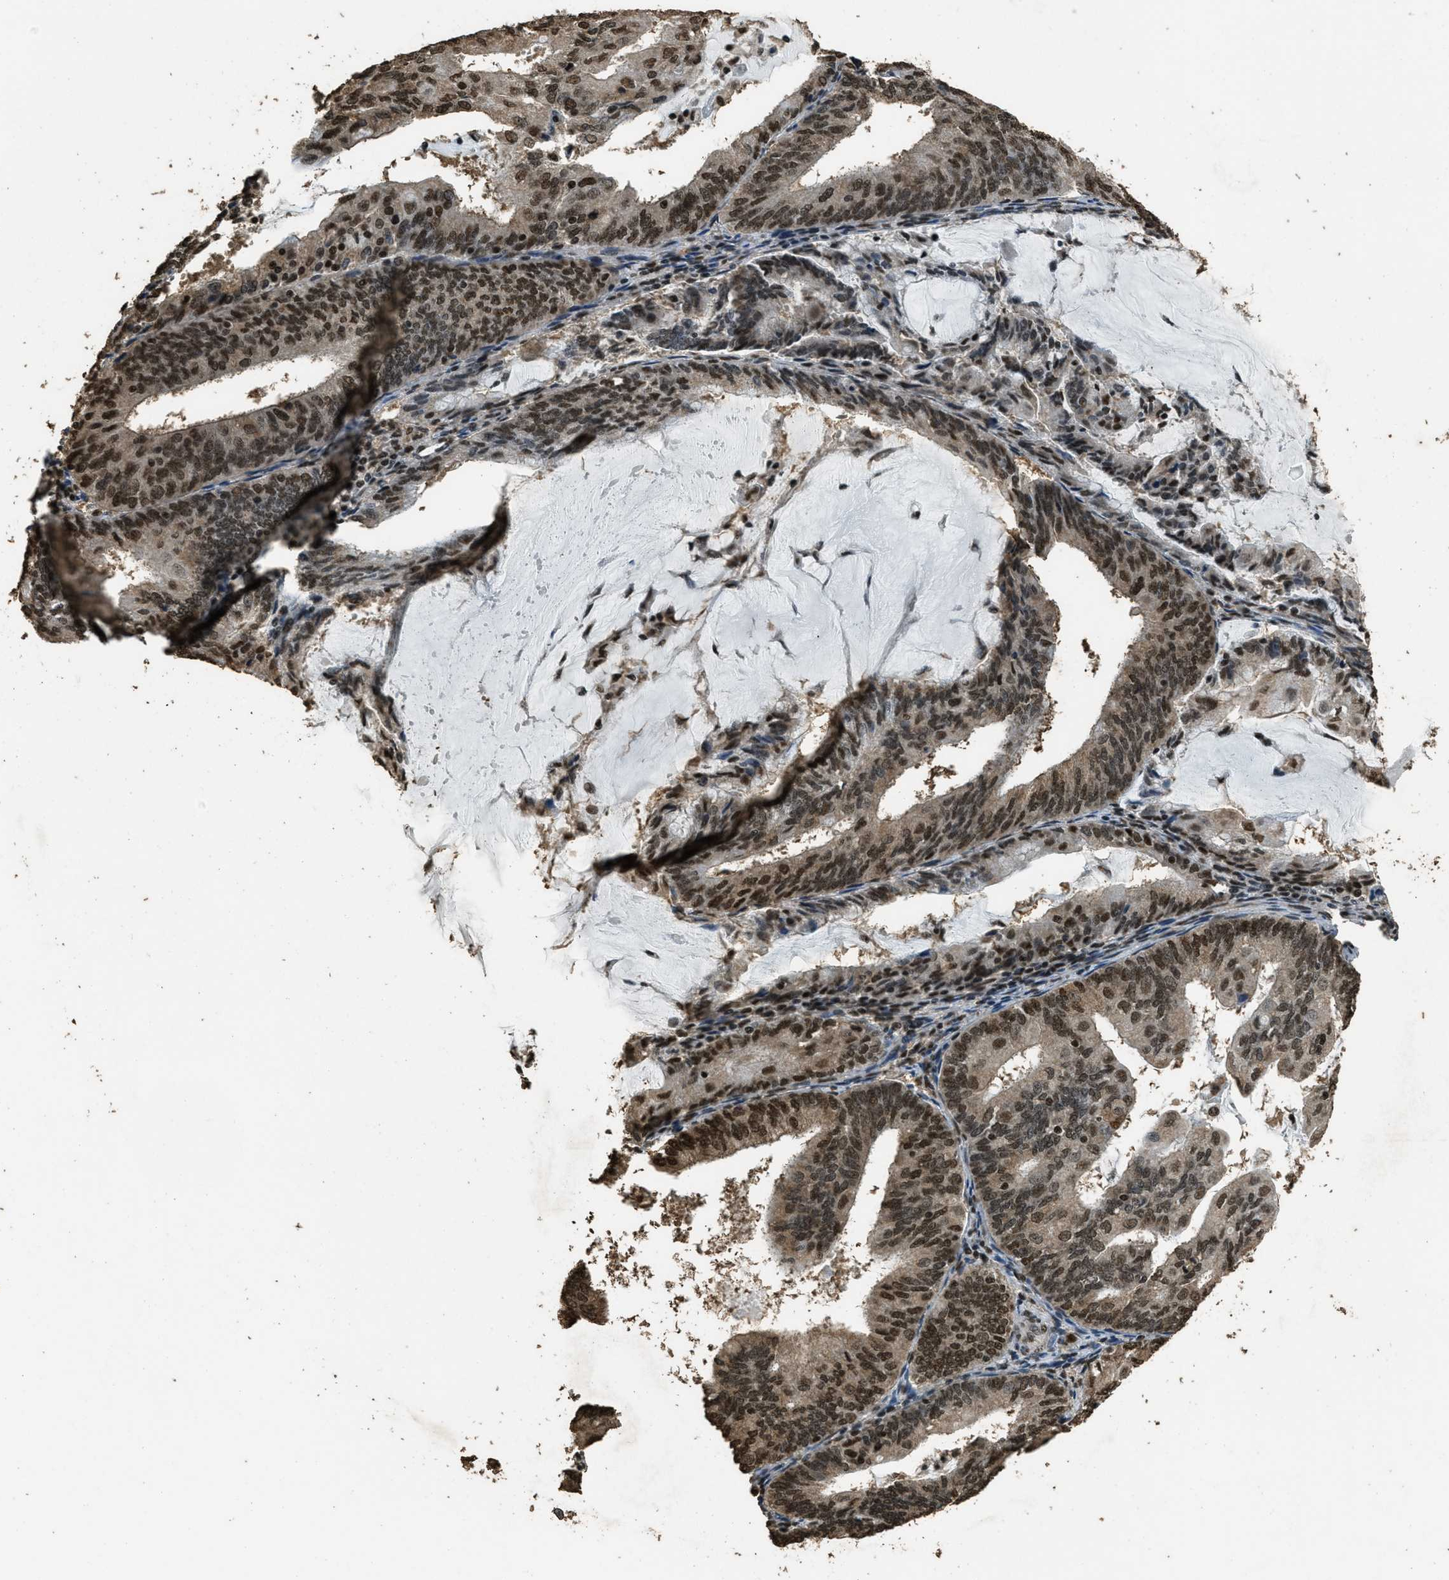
{"staining": {"intensity": "strong", "quantity": ">75%", "location": "nuclear"}, "tissue": "endometrial cancer", "cell_type": "Tumor cells", "image_type": "cancer", "snomed": [{"axis": "morphology", "description": "Adenocarcinoma, NOS"}, {"axis": "topography", "description": "Endometrium"}], "caption": "This image reveals adenocarcinoma (endometrial) stained with immunohistochemistry to label a protein in brown. The nuclear of tumor cells show strong positivity for the protein. Nuclei are counter-stained blue.", "gene": "MYB", "patient": {"sex": "female", "age": 81}}